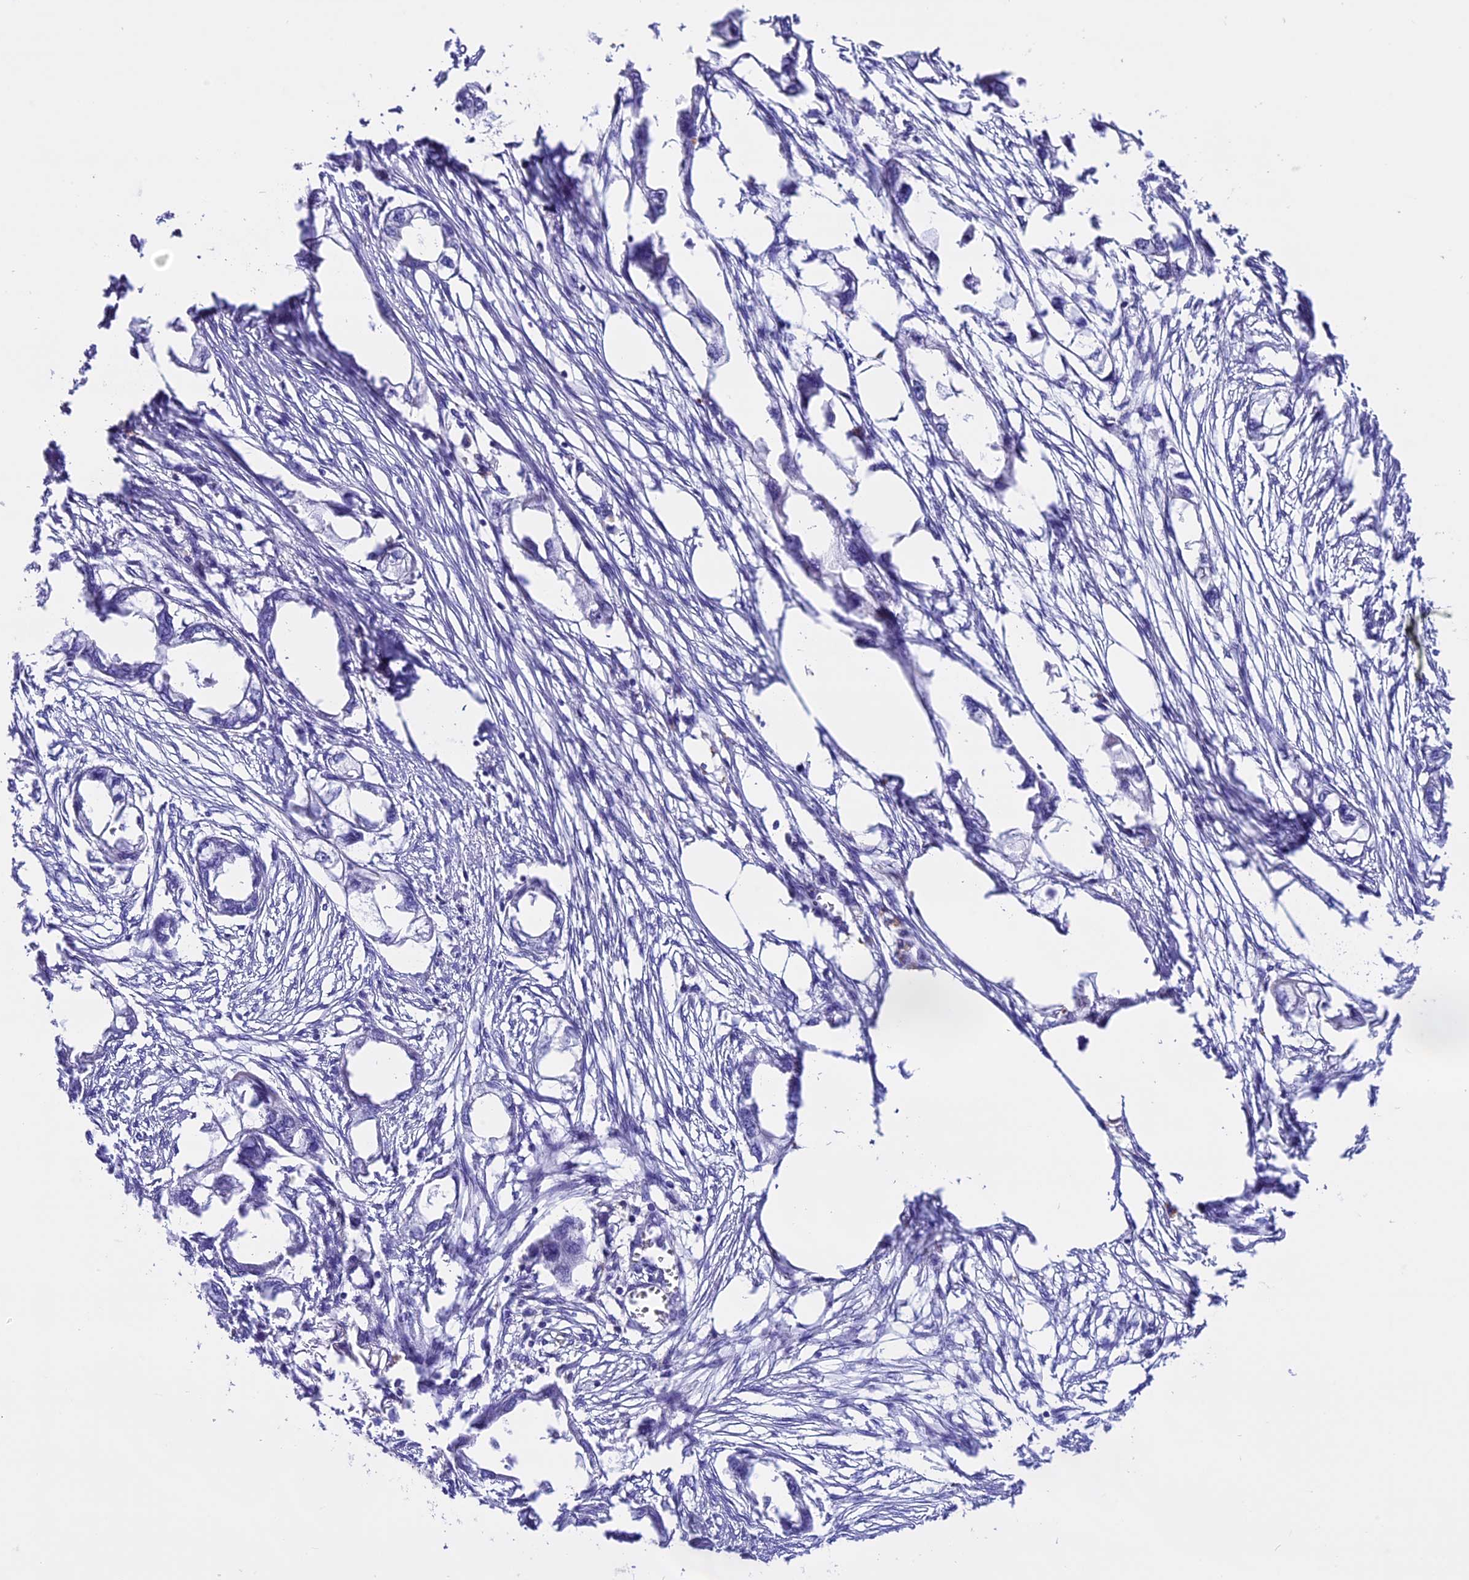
{"staining": {"intensity": "negative", "quantity": "none", "location": "none"}, "tissue": "endometrial cancer", "cell_type": "Tumor cells", "image_type": "cancer", "snomed": [{"axis": "morphology", "description": "Adenocarcinoma, NOS"}, {"axis": "morphology", "description": "Adenocarcinoma, metastatic, NOS"}, {"axis": "topography", "description": "Adipose tissue"}, {"axis": "topography", "description": "Endometrium"}], "caption": "The IHC image has no significant staining in tumor cells of metastatic adenocarcinoma (endometrial) tissue. (Stains: DAB immunohistochemistry (IHC) with hematoxylin counter stain, Microscopy: brightfield microscopy at high magnification).", "gene": "NOD2", "patient": {"sex": "female", "age": 67}}